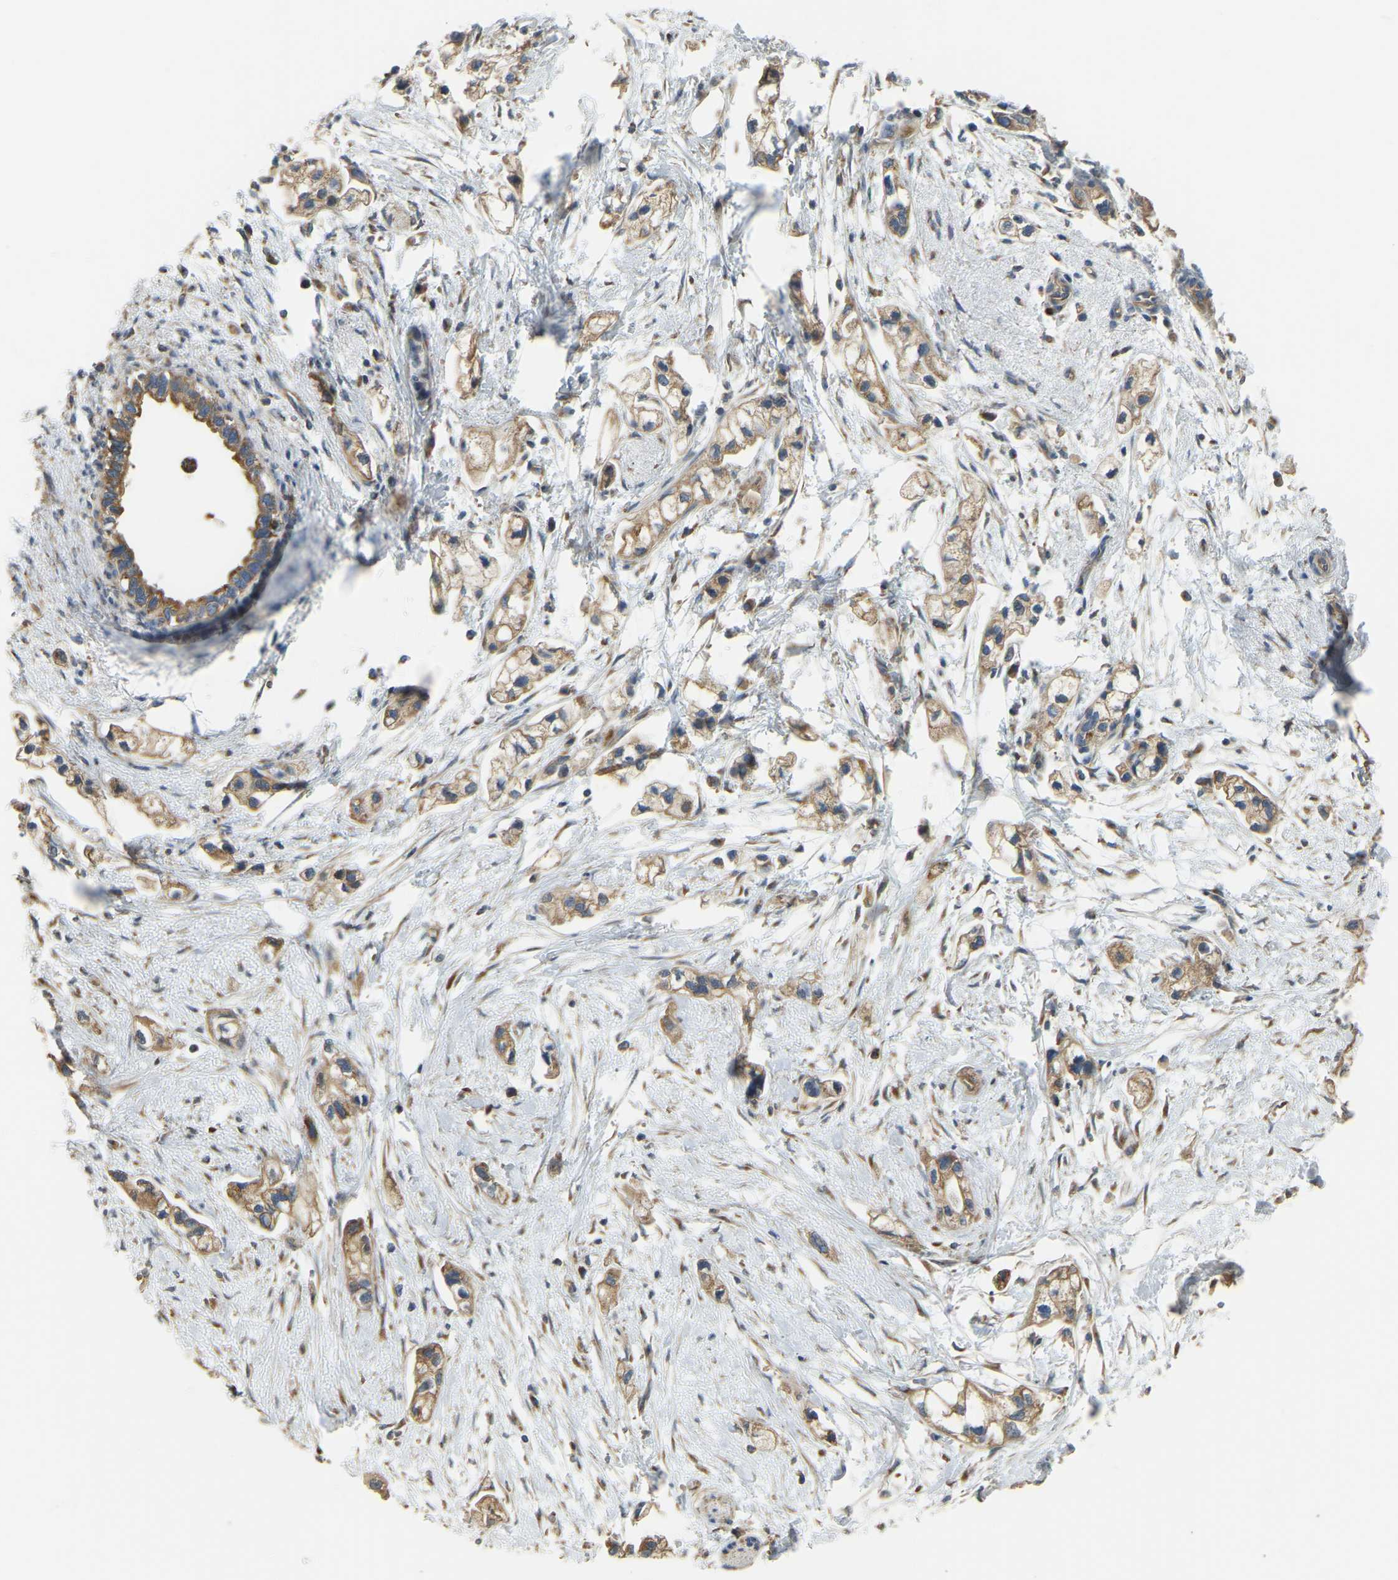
{"staining": {"intensity": "moderate", "quantity": ">75%", "location": "cytoplasmic/membranous"}, "tissue": "pancreatic cancer", "cell_type": "Tumor cells", "image_type": "cancer", "snomed": [{"axis": "morphology", "description": "Adenocarcinoma, NOS"}, {"axis": "topography", "description": "Pancreas"}], "caption": "Immunohistochemical staining of pancreatic cancer reveals moderate cytoplasmic/membranous protein staining in about >75% of tumor cells.", "gene": "PSMD7", "patient": {"sex": "male", "age": 74}}